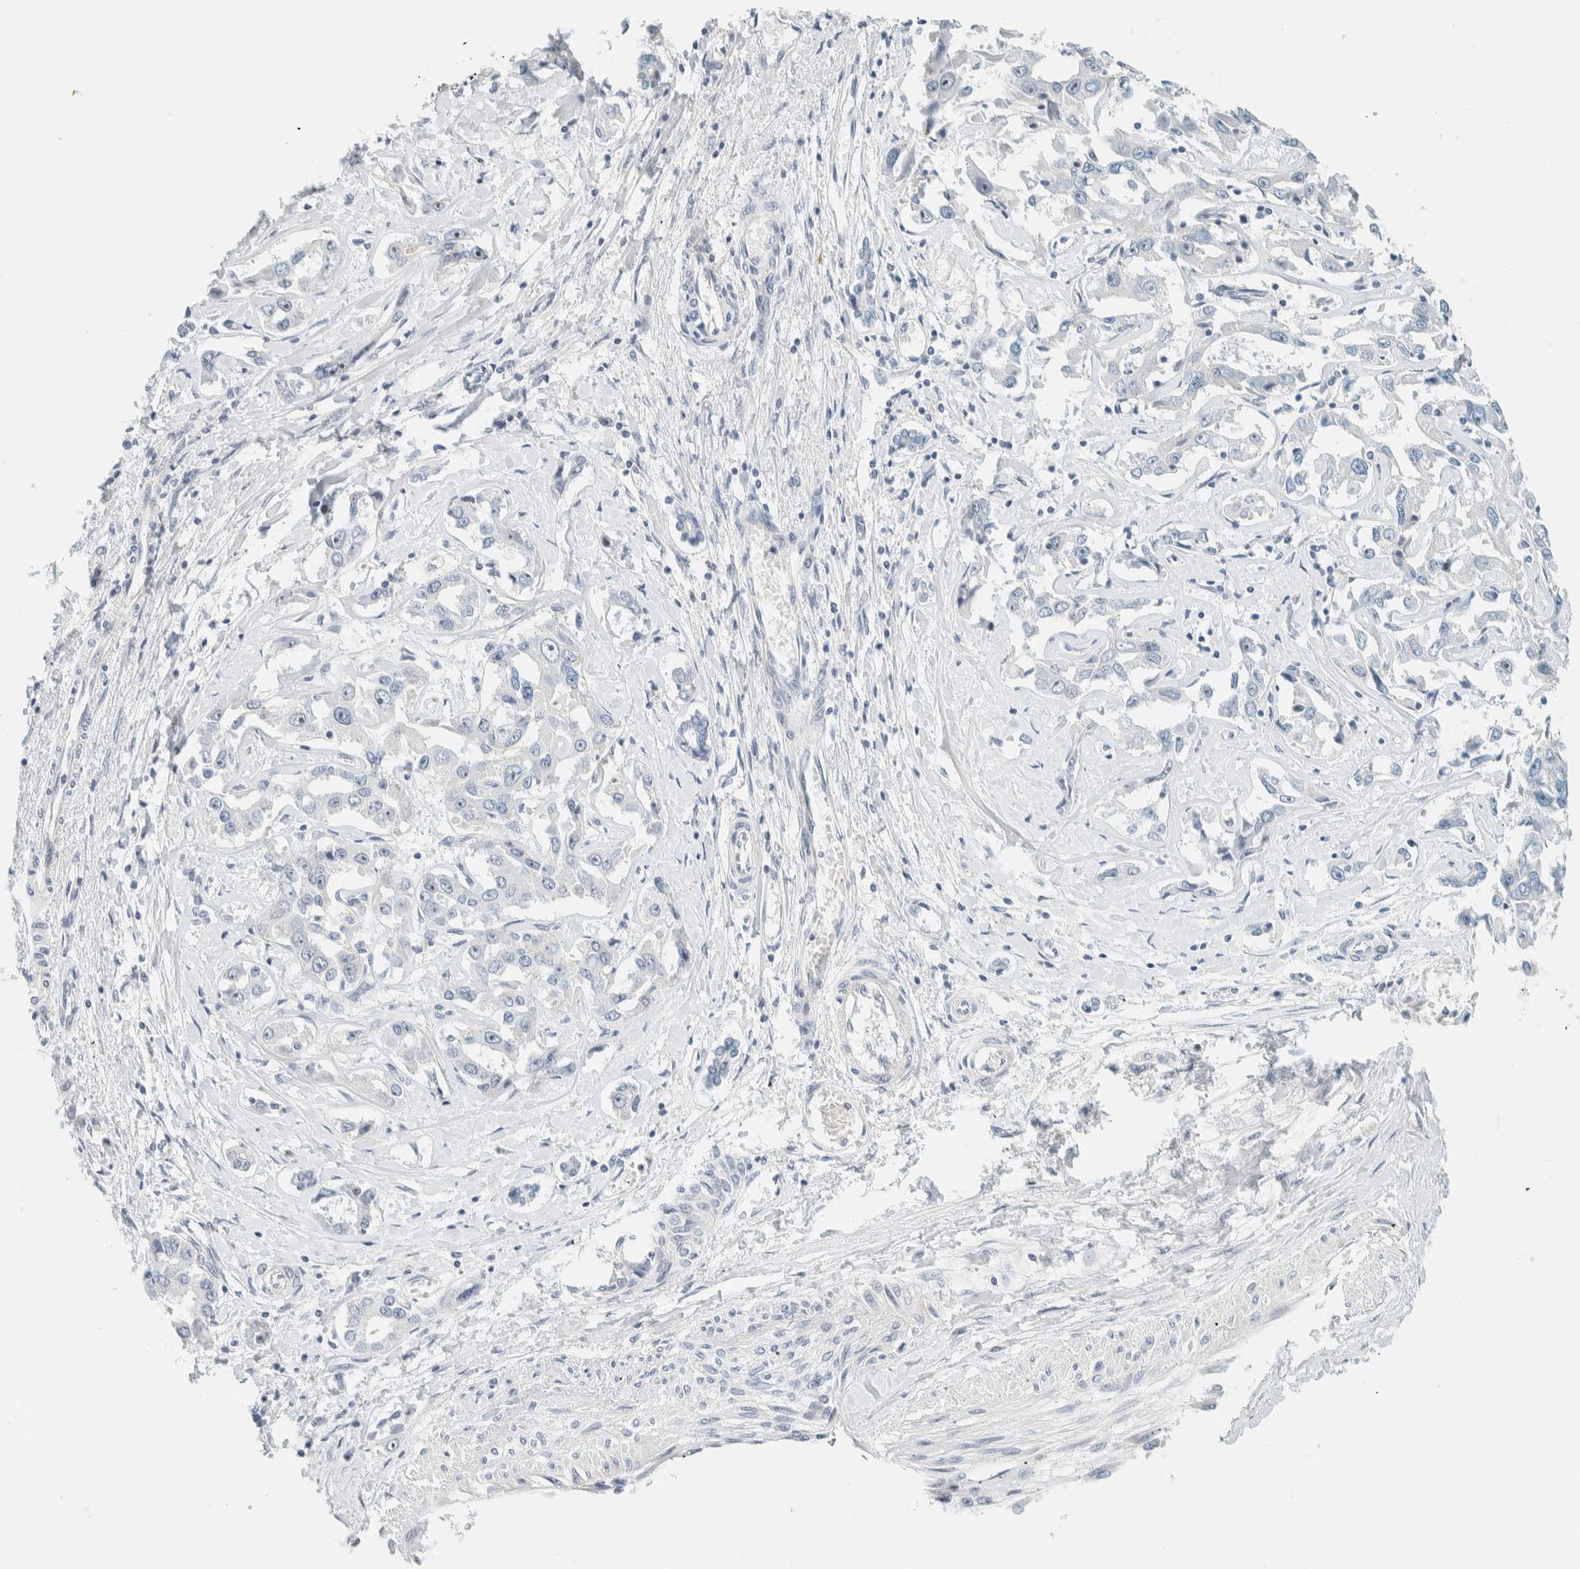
{"staining": {"intensity": "moderate", "quantity": "25%-75%", "location": "nuclear"}, "tissue": "liver cancer", "cell_type": "Tumor cells", "image_type": "cancer", "snomed": [{"axis": "morphology", "description": "Cholangiocarcinoma"}, {"axis": "topography", "description": "Liver"}], "caption": "Moderate nuclear protein staining is appreciated in approximately 25%-75% of tumor cells in liver cancer (cholangiocarcinoma).", "gene": "NDE1", "patient": {"sex": "male", "age": 59}}